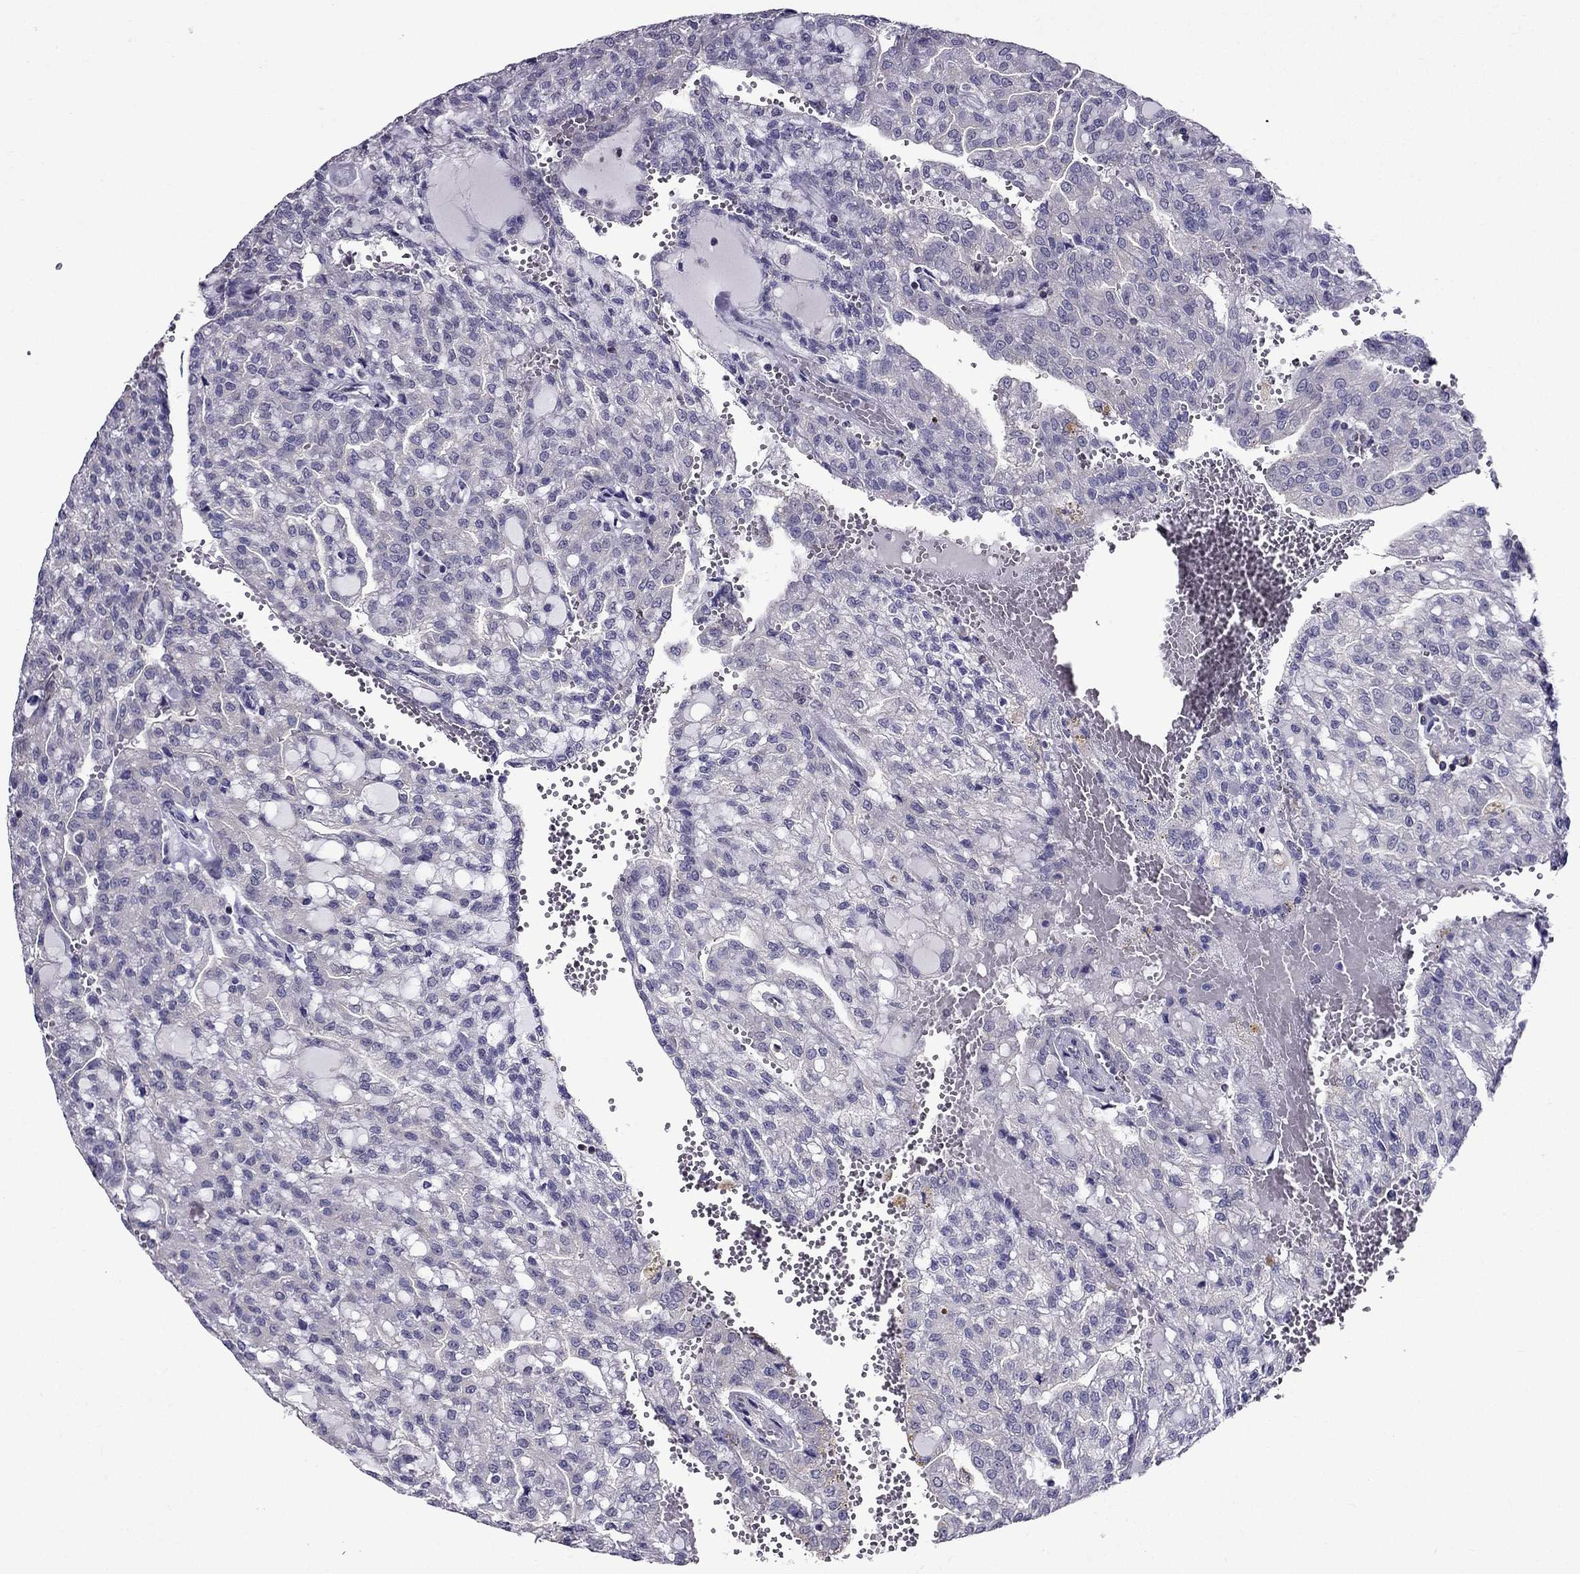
{"staining": {"intensity": "negative", "quantity": "none", "location": "none"}, "tissue": "renal cancer", "cell_type": "Tumor cells", "image_type": "cancer", "snomed": [{"axis": "morphology", "description": "Adenocarcinoma, NOS"}, {"axis": "topography", "description": "Kidney"}], "caption": "Tumor cells show no significant protein positivity in renal adenocarcinoma. Nuclei are stained in blue.", "gene": "AAK1", "patient": {"sex": "male", "age": 63}}